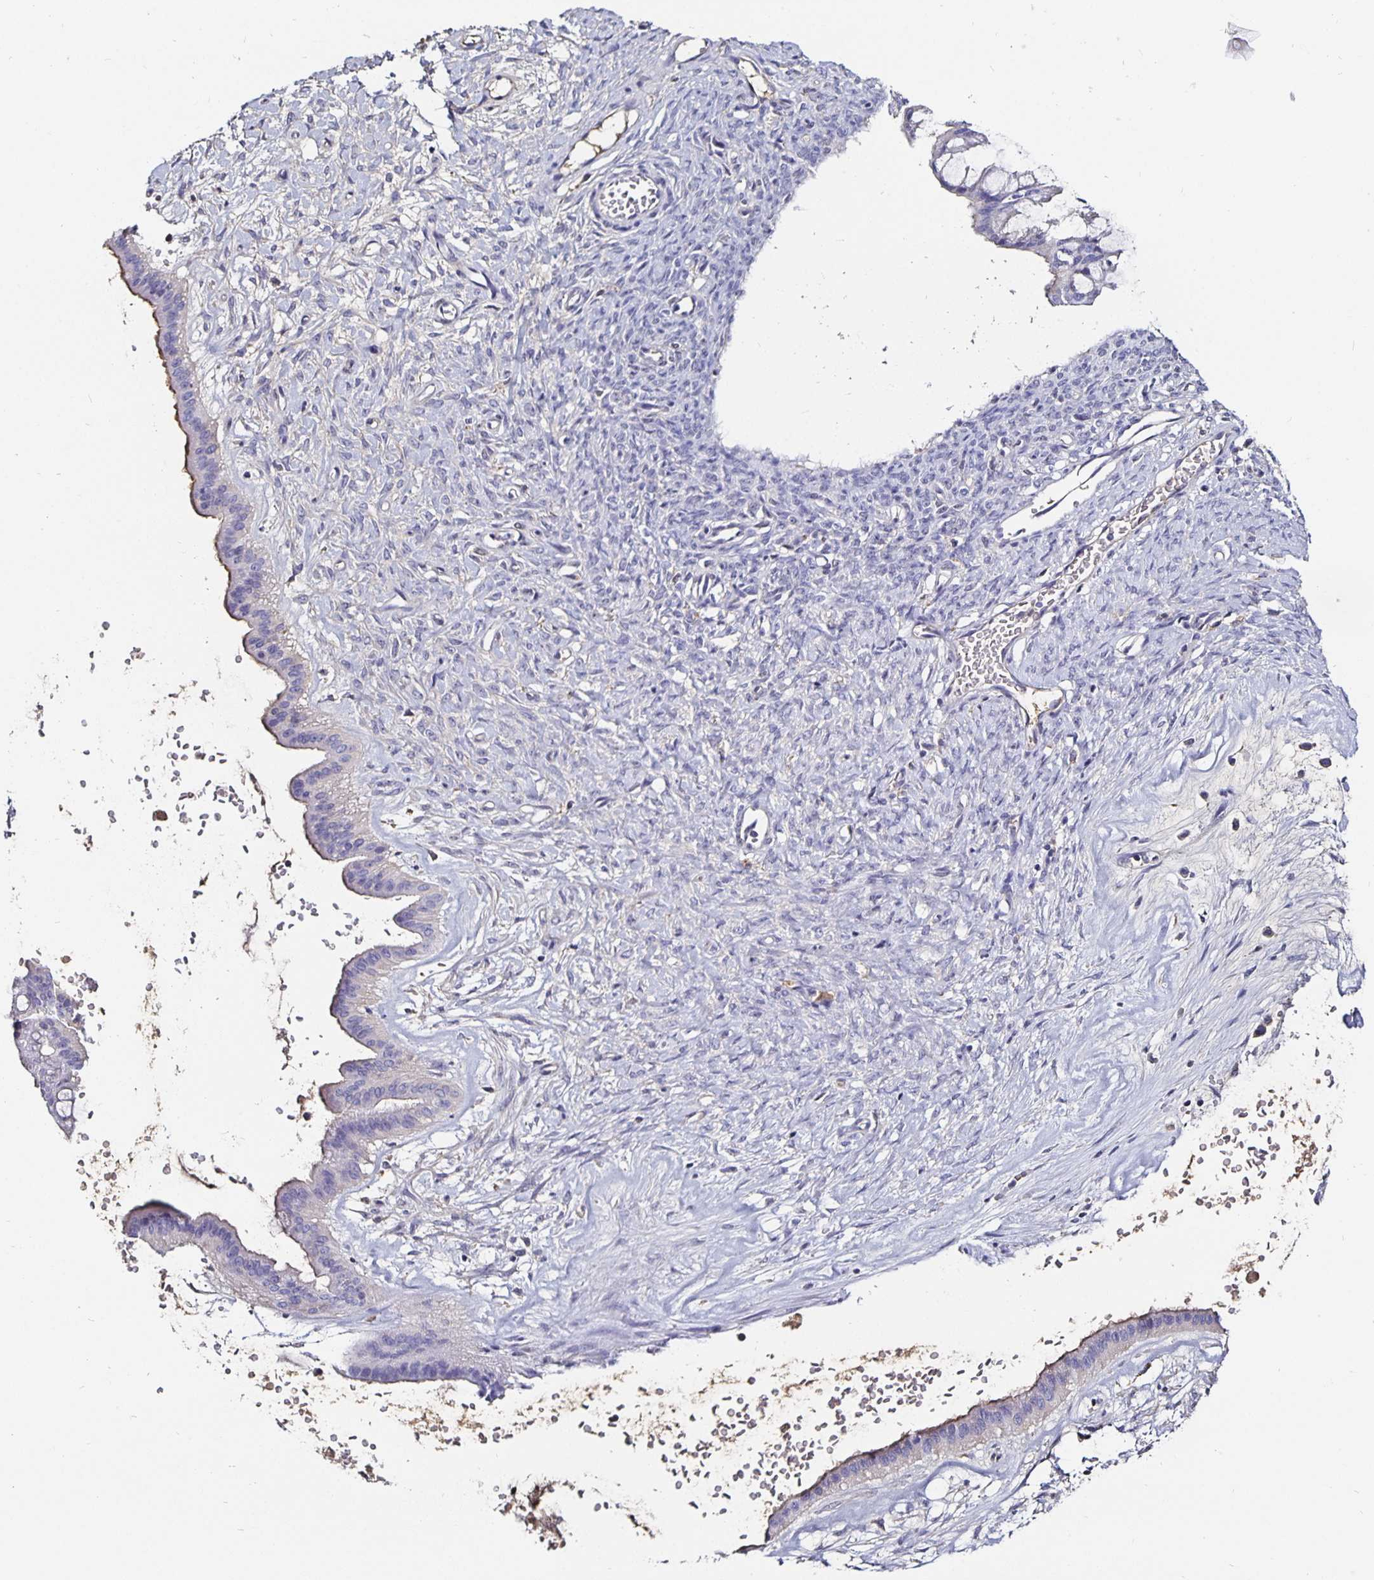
{"staining": {"intensity": "negative", "quantity": "none", "location": "none"}, "tissue": "ovarian cancer", "cell_type": "Tumor cells", "image_type": "cancer", "snomed": [{"axis": "morphology", "description": "Cystadenocarcinoma, mucinous, NOS"}, {"axis": "topography", "description": "Ovary"}], "caption": "DAB immunohistochemical staining of ovarian cancer (mucinous cystadenocarcinoma) reveals no significant staining in tumor cells. Brightfield microscopy of immunohistochemistry (IHC) stained with DAB (3,3'-diaminobenzidine) (brown) and hematoxylin (blue), captured at high magnification.", "gene": "TTR", "patient": {"sex": "female", "age": 73}}